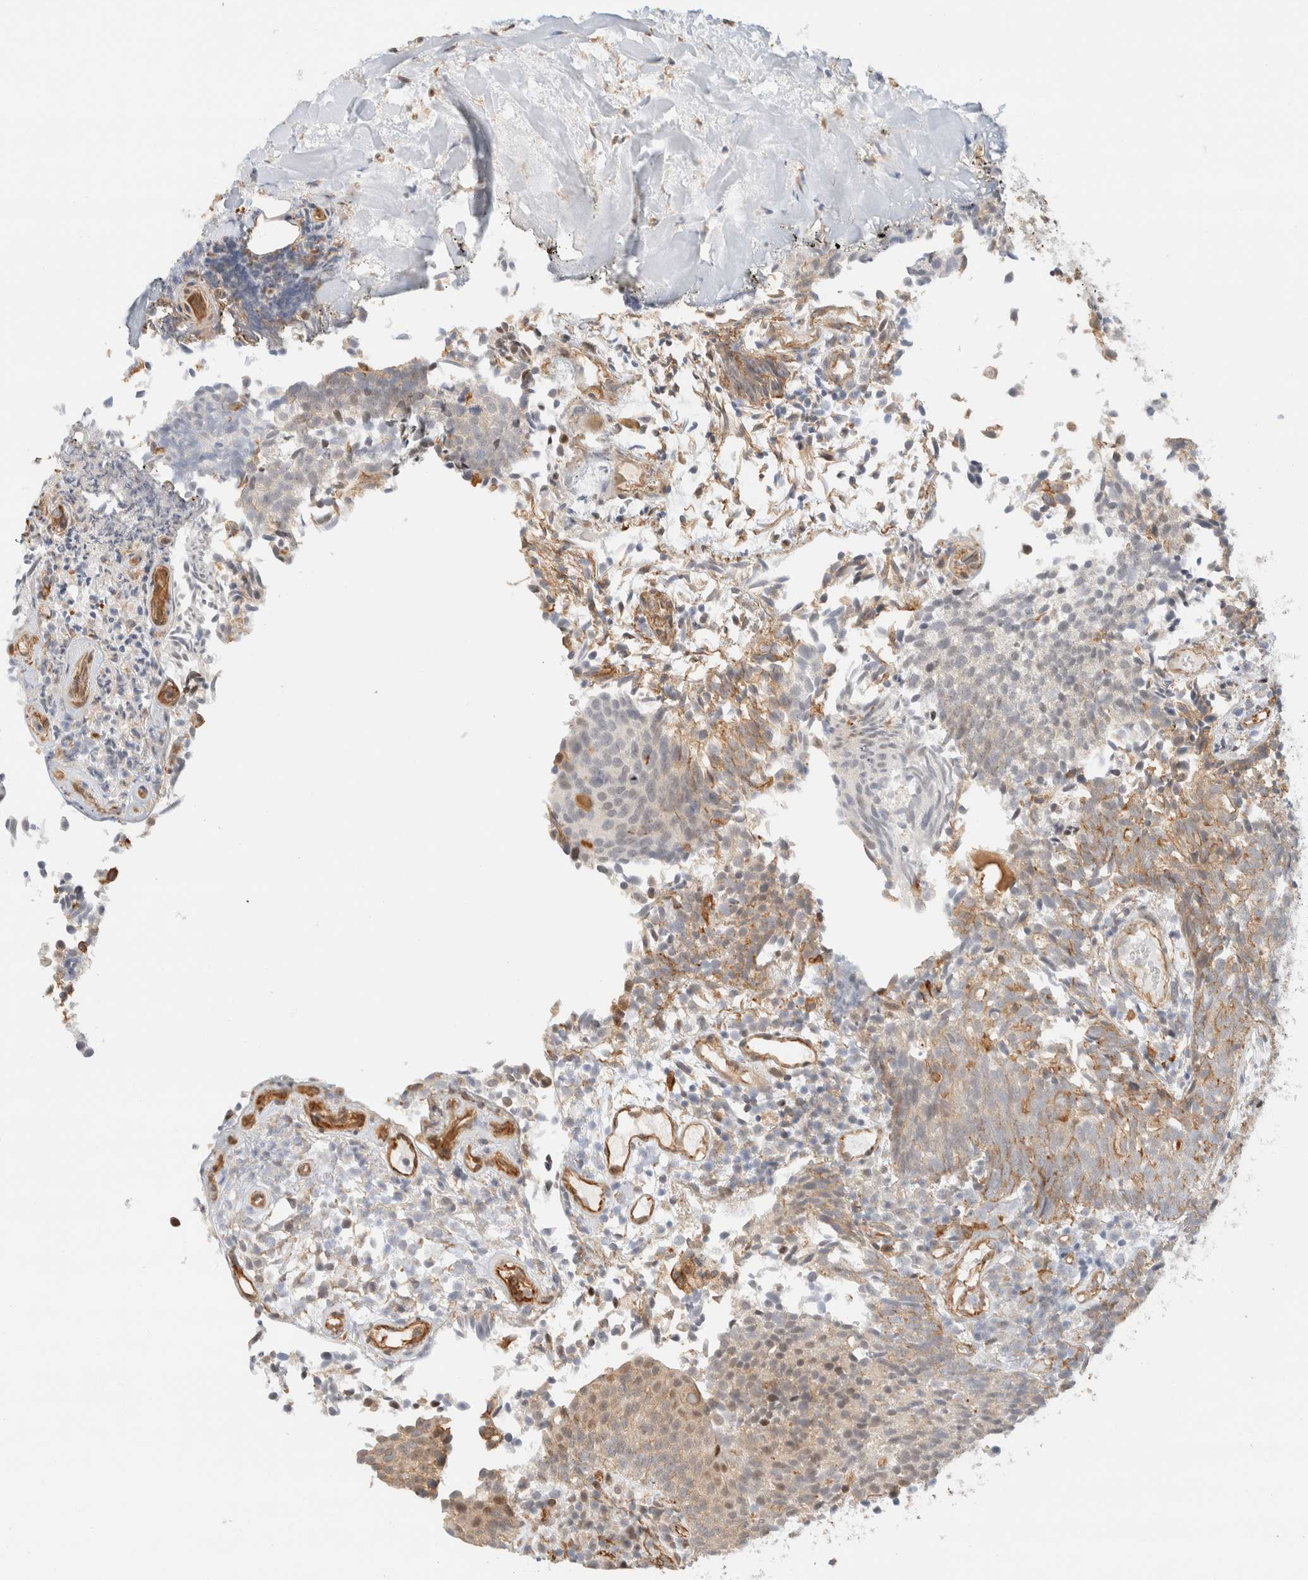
{"staining": {"intensity": "moderate", "quantity": "25%-75%", "location": "cytoplasmic/membranous,nuclear"}, "tissue": "urothelial cancer", "cell_type": "Tumor cells", "image_type": "cancer", "snomed": [{"axis": "morphology", "description": "Urothelial carcinoma, Low grade"}, {"axis": "topography", "description": "Urinary bladder"}], "caption": "The immunohistochemical stain highlights moderate cytoplasmic/membranous and nuclear expression in tumor cells of urothelial cancer tissue.", "gene": "ARID5A", "patient": {"sex": "male", "age": 86}}